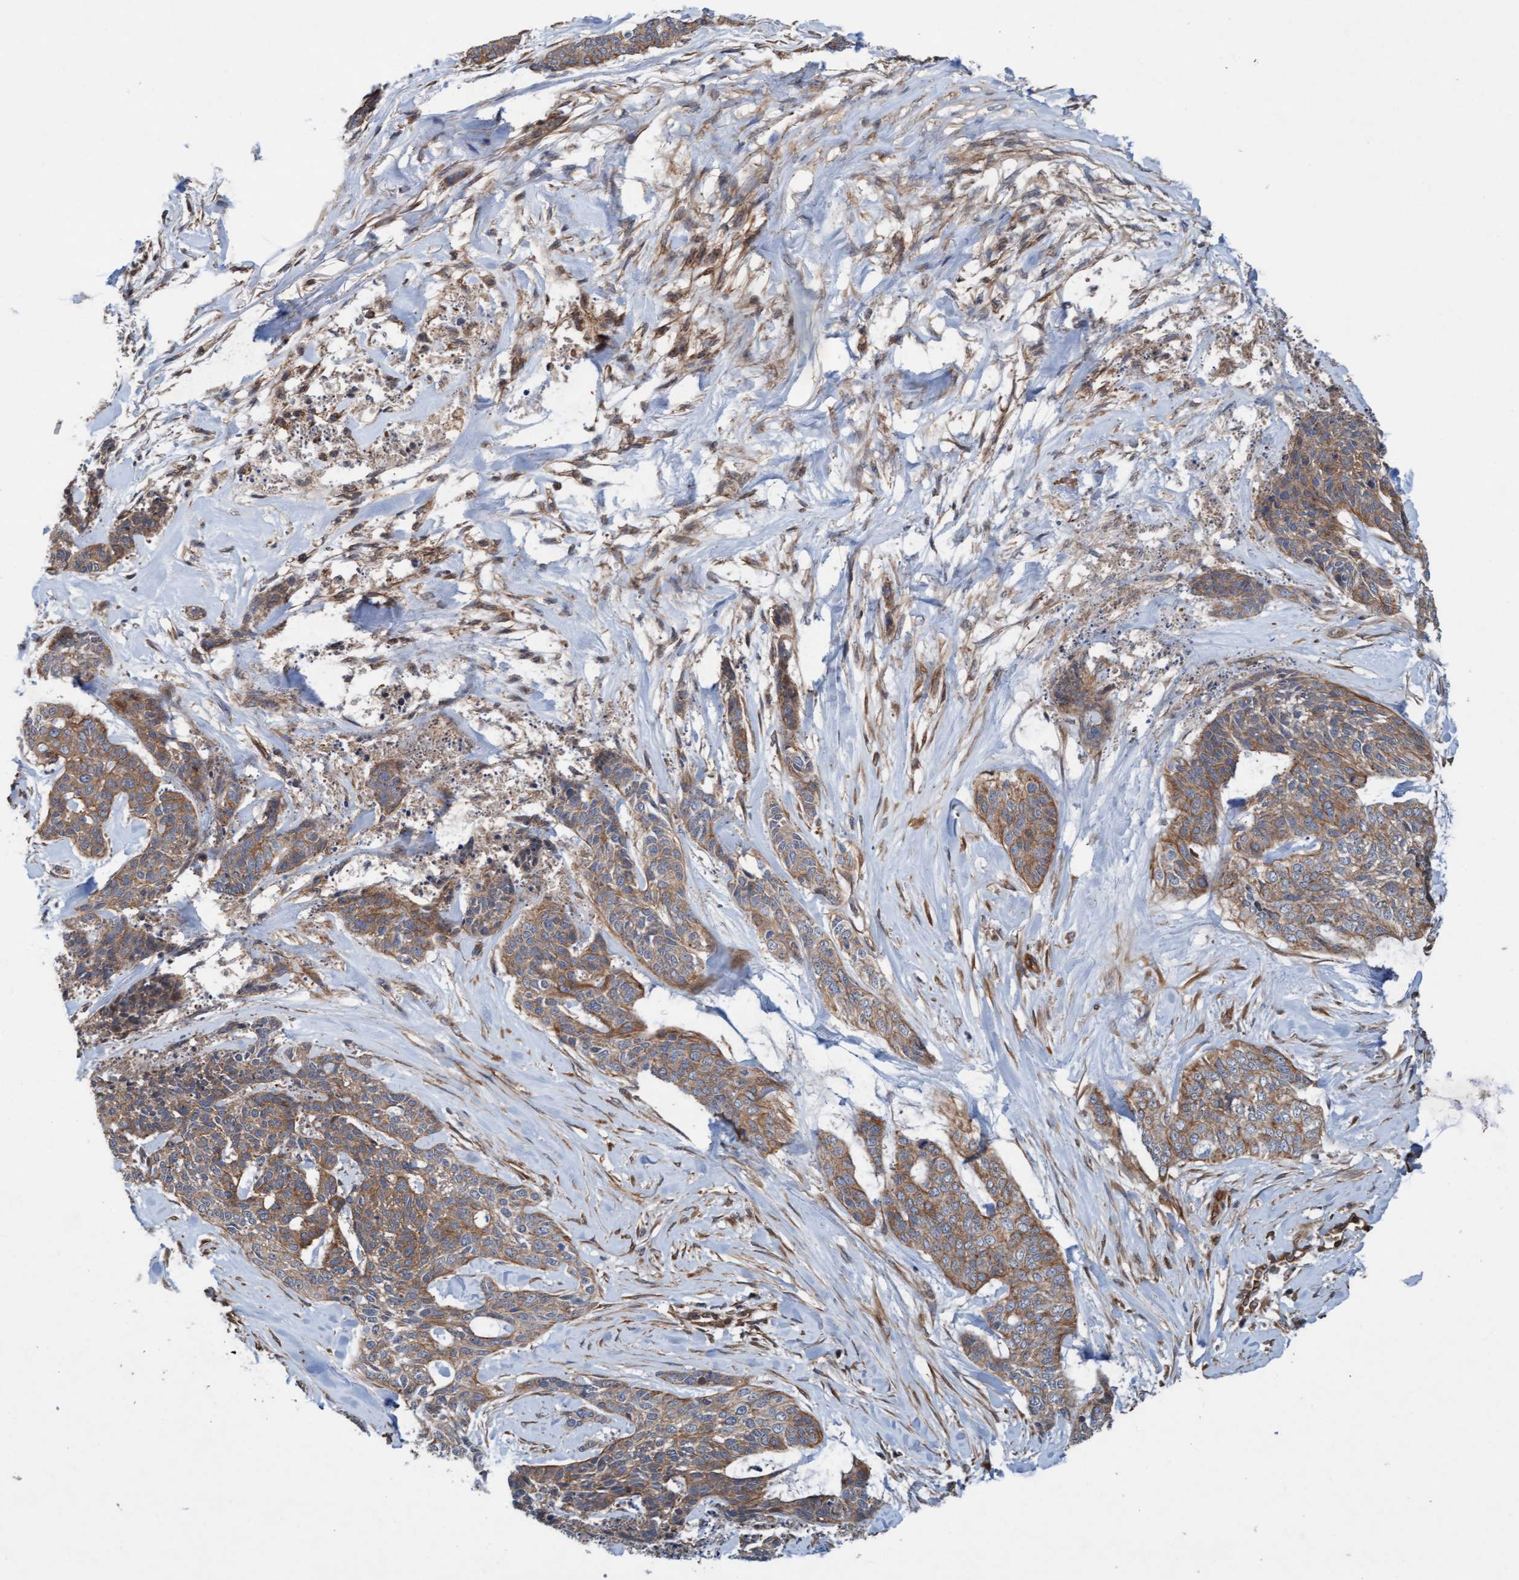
{"staining": {"intensity": "moderate", "quantity": ">75%", "location": "cytoplasmic/membranous"}, "tissue": "skin cancer", "cell_type": "Tumor cells", "image_type": "cancer", "snomed": [{"axis": "morphology", "description": "Basal cell carcinoma"}, {"axis": "topography", "description": "Skin"}], "caption": "Skin cancer (basal cell carcinoma) stained with DAB (3,3'-diaminobenzidine) IHC shows medium levels of moderate cytoplasmic/membranous expression in approximately >75% of tumor cells.", "gene": "ERAL1", "patient": {"sex": "female", "age": 64}}